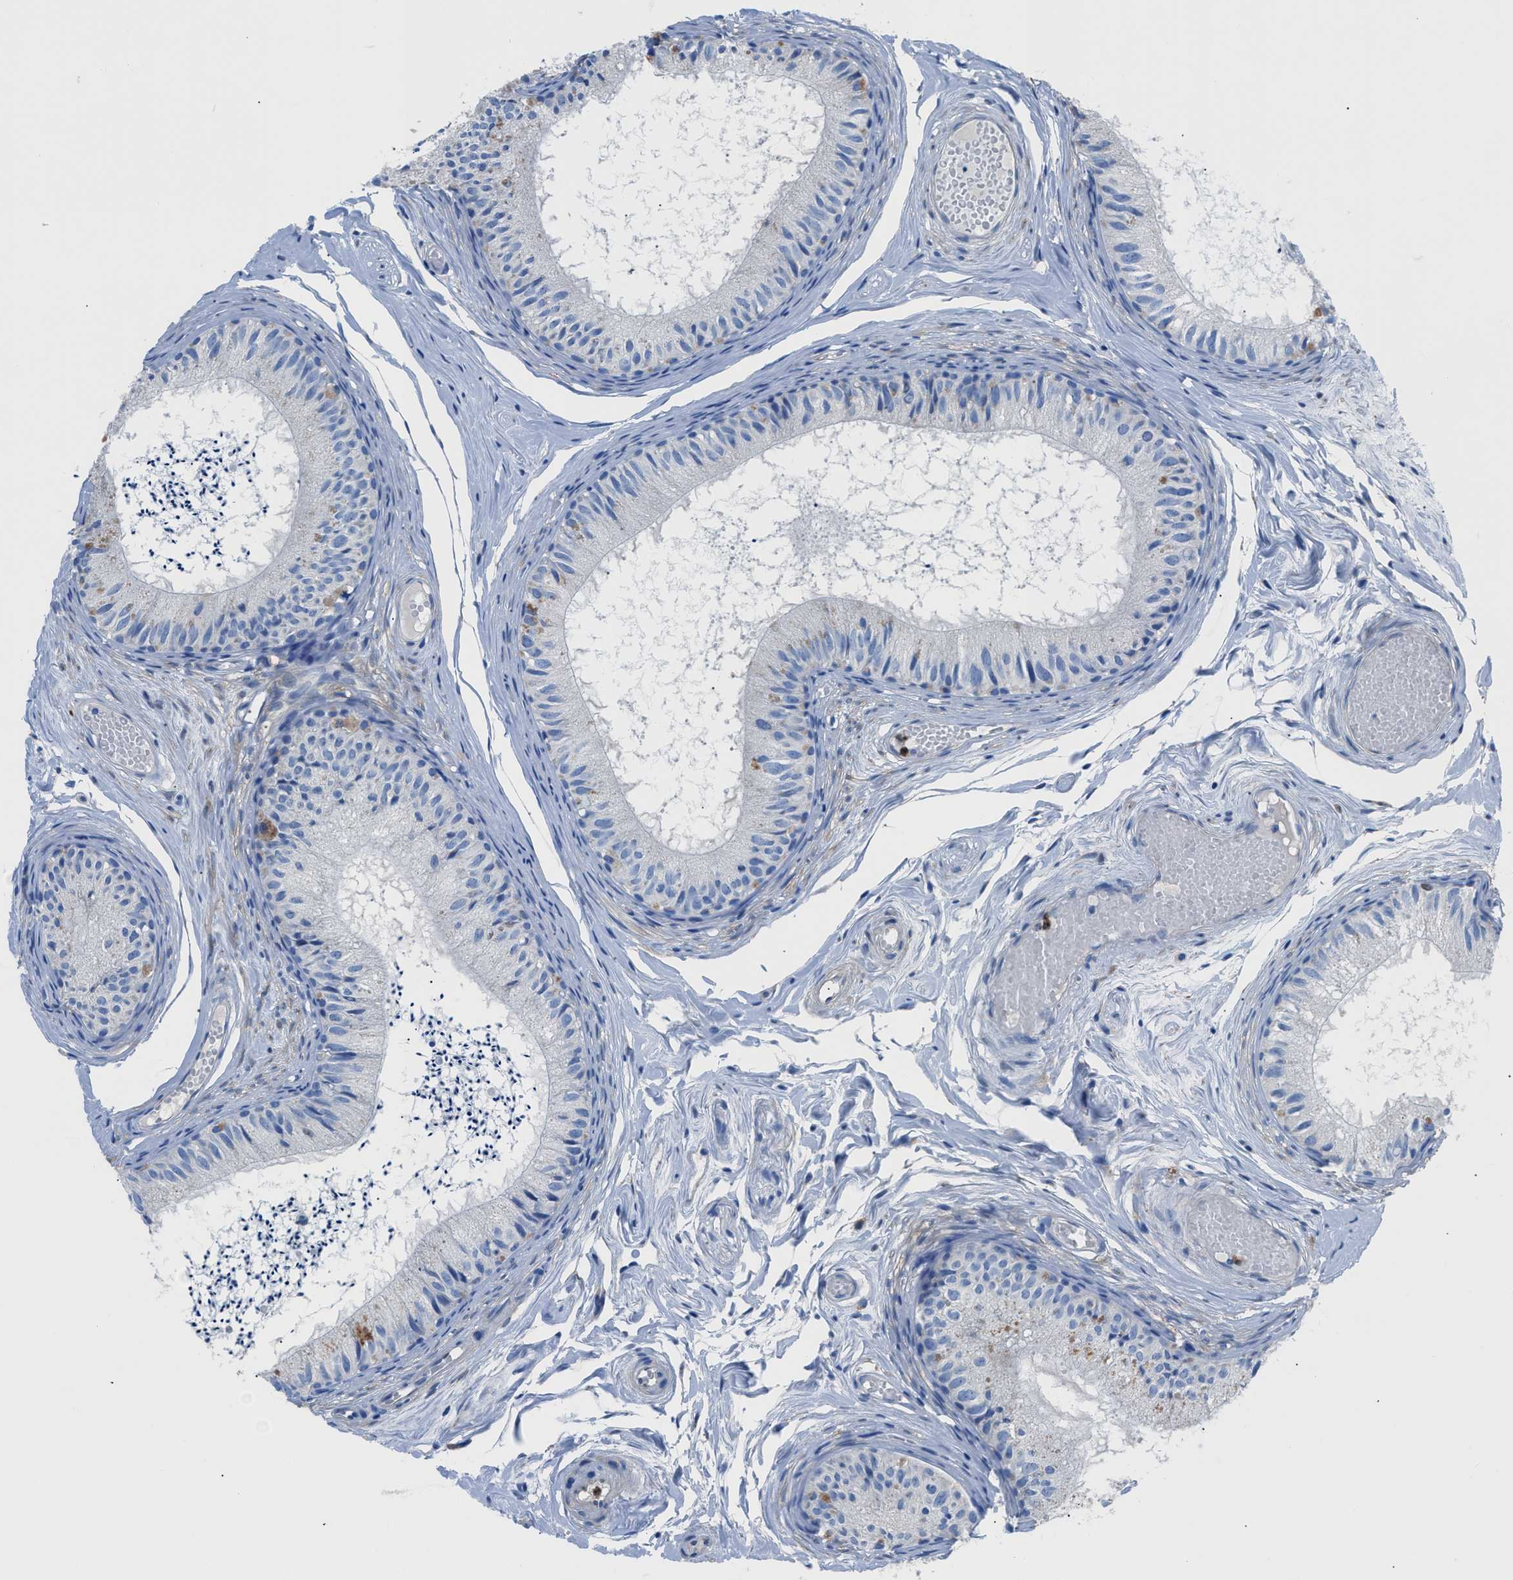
{"staining": {"intensity": "moderate", "quantity": "<25%", "location": "cytoplasmic/membranous"}, "tissue": "epididymis", "cell_type": "Glandular cells", "image_type": "normal", "snomed": [{"axis": "morphology", "description": "Normal tissue, NOS"}, {"axis": "topography", "description": "Epididymis"}], "caption": "Moderate cytoplasmic/membranous protein positivity is identified in about <25% of glandular cells in epididymis. Nuclei are stained in blue.", "gene": "ITPR1", "patient": {"sex": "male", "age": 46}}